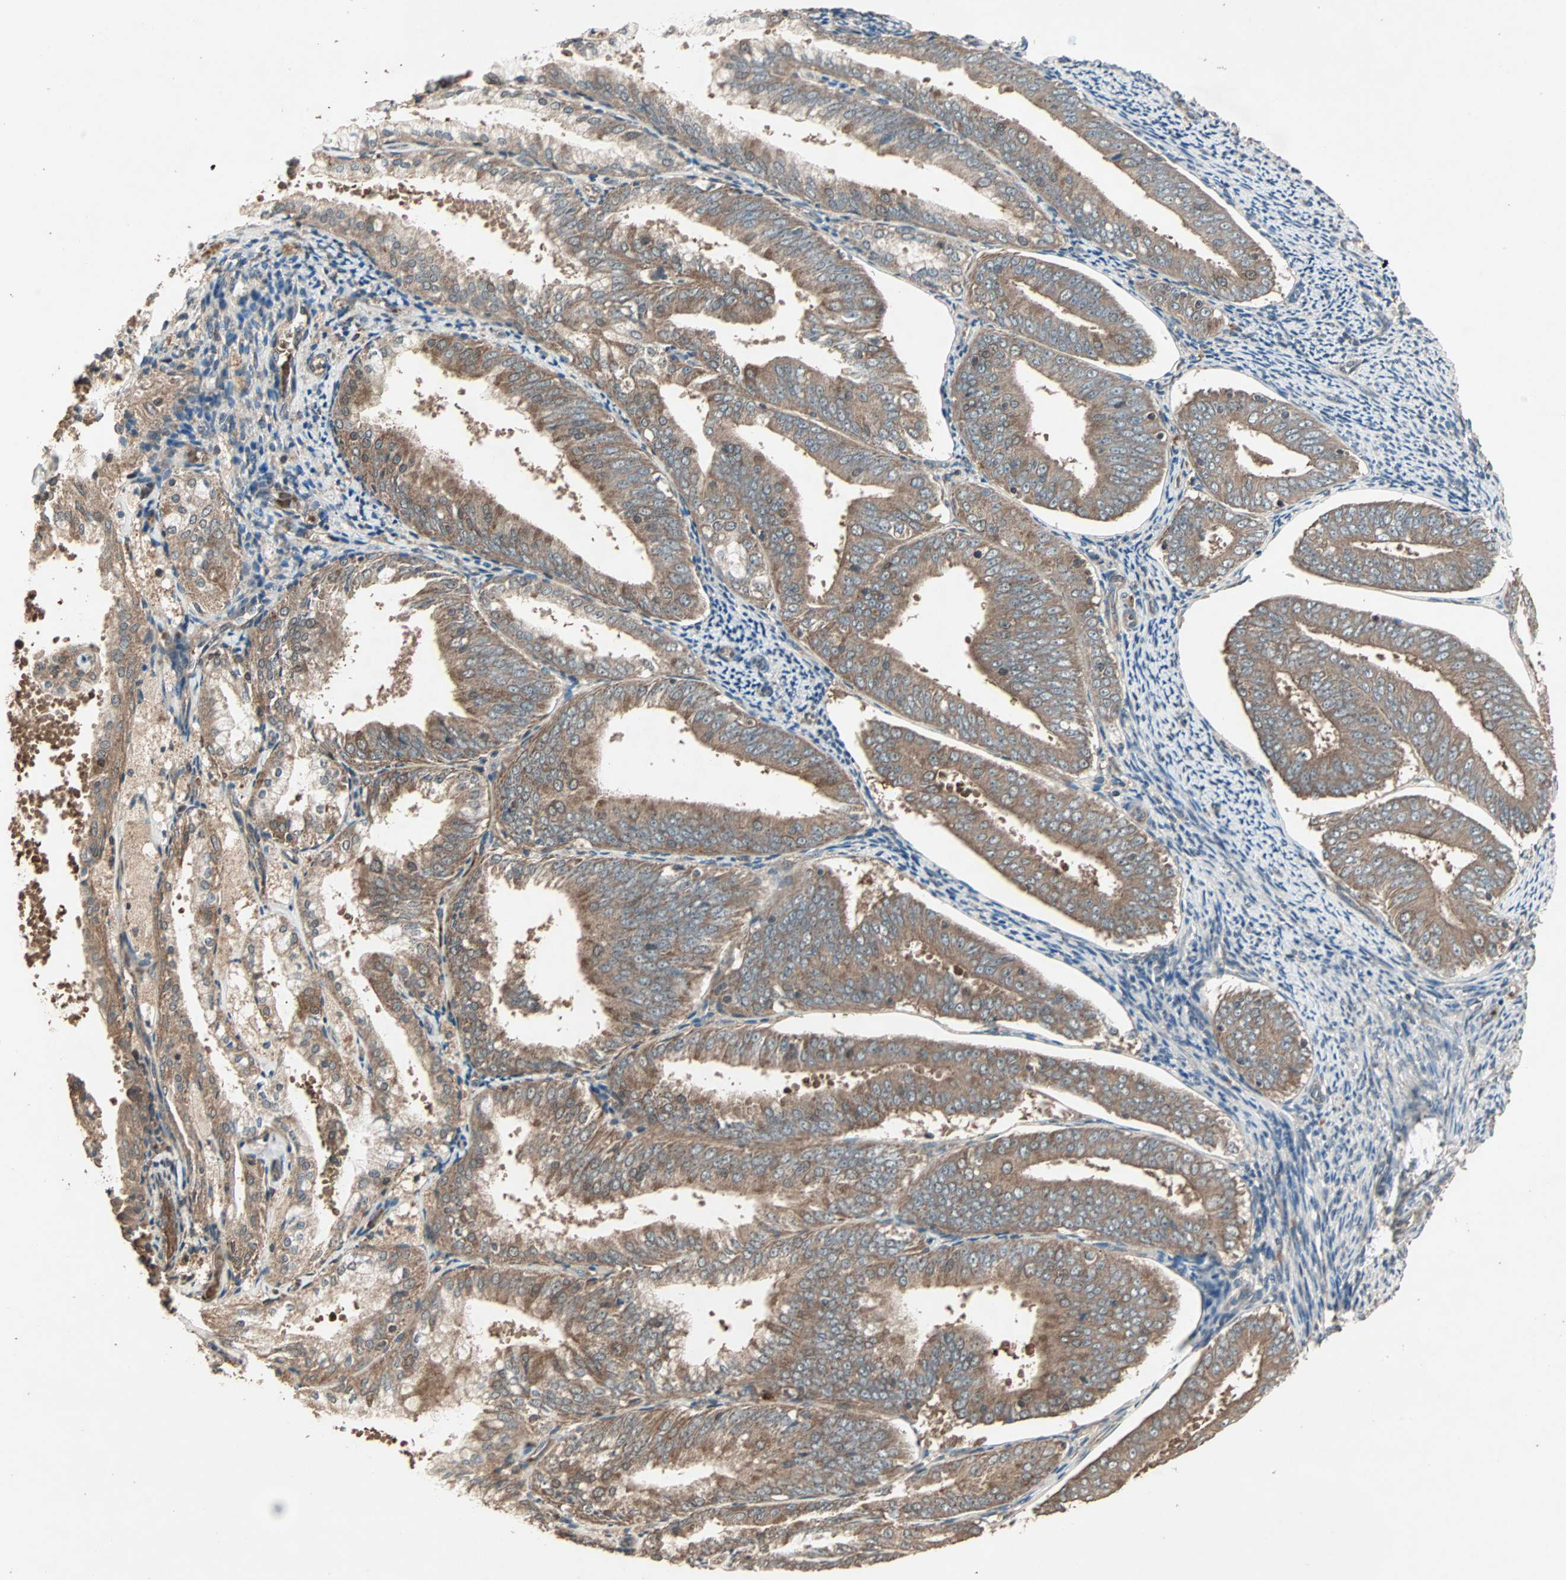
{"staining": {"intensity": "moderate", "quantity": ">75%", "location": "cytoplasmic/membranous"}, "tissue": "endometrial cancer", "cell_type": "Tumor cells", "image_type": "cancer", "snomed": [{"axis": "morphology", "description": "Adenocarcinoma, NOS"}, {"axis": "topography", "description": "Endometrium"}], "caption": "The immunohistochemical stain highlights moderate cytoplasmic/membranous expression in tumor cells of endometrial cancer (adenocarcinoma) tissue.", "gene": "UBAC1", "patient": {"sex": "female", "age": 63}}